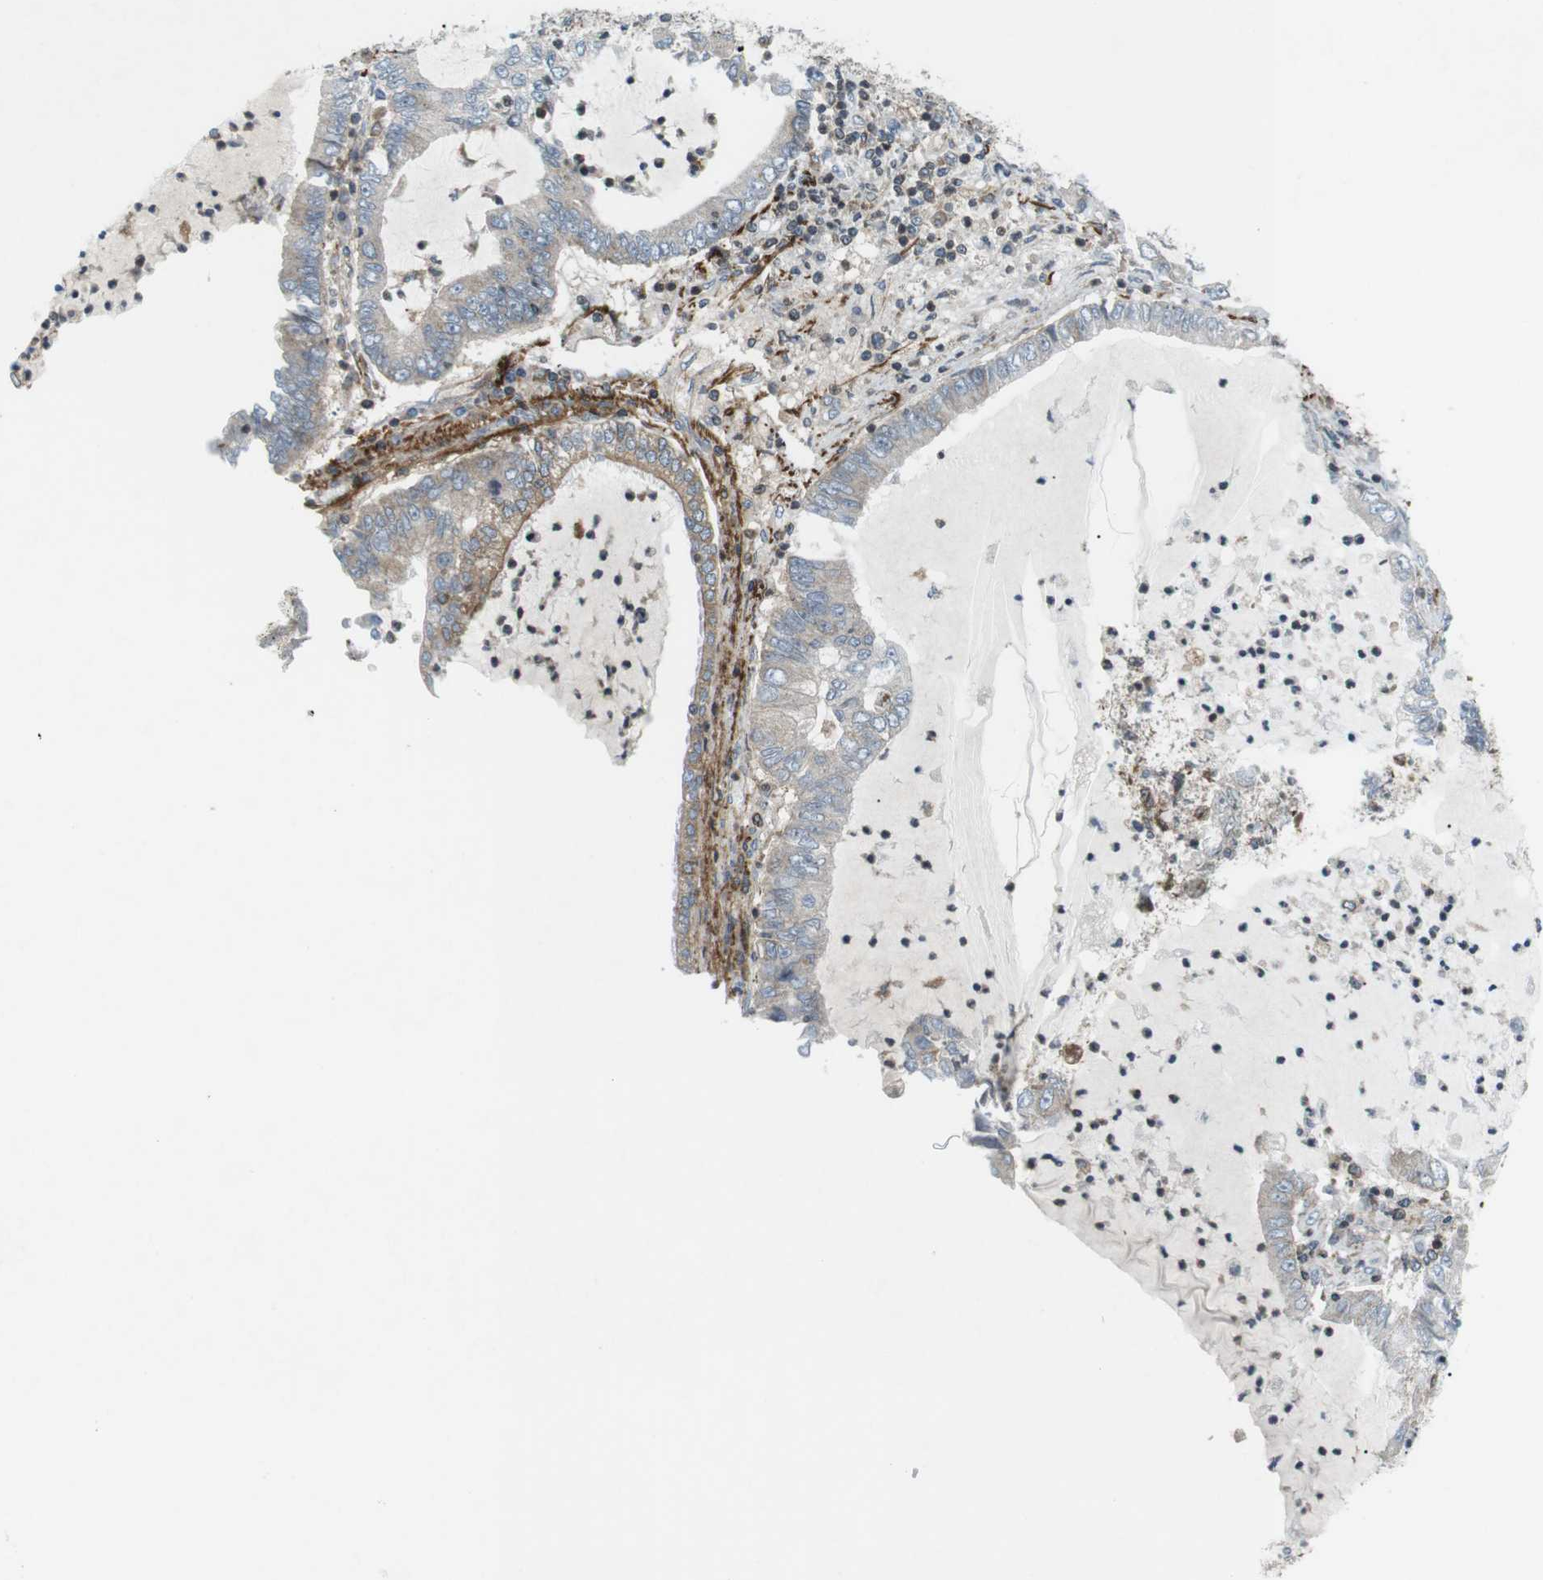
{"staining": {"intensity": "negative", "quantity": "none", "location": "none"}, "tissue": "lung cancer", "cell_type": "Tumor cells", "image_type": "cancer", "snomed": [{"axis": "morphology", "description": "Adenocarcinoma, NOS"}, {"axis": "topography", "description": "Lung"}], "caption": "High magnification brightfield microscopy of lung adenocarcinoma stained with DAB (brown) and counterstained with hematoxylin (blue): tumor cells show no significant expression.", "gene": "FLII", "patient": {"sex": "female", "age": 51}}